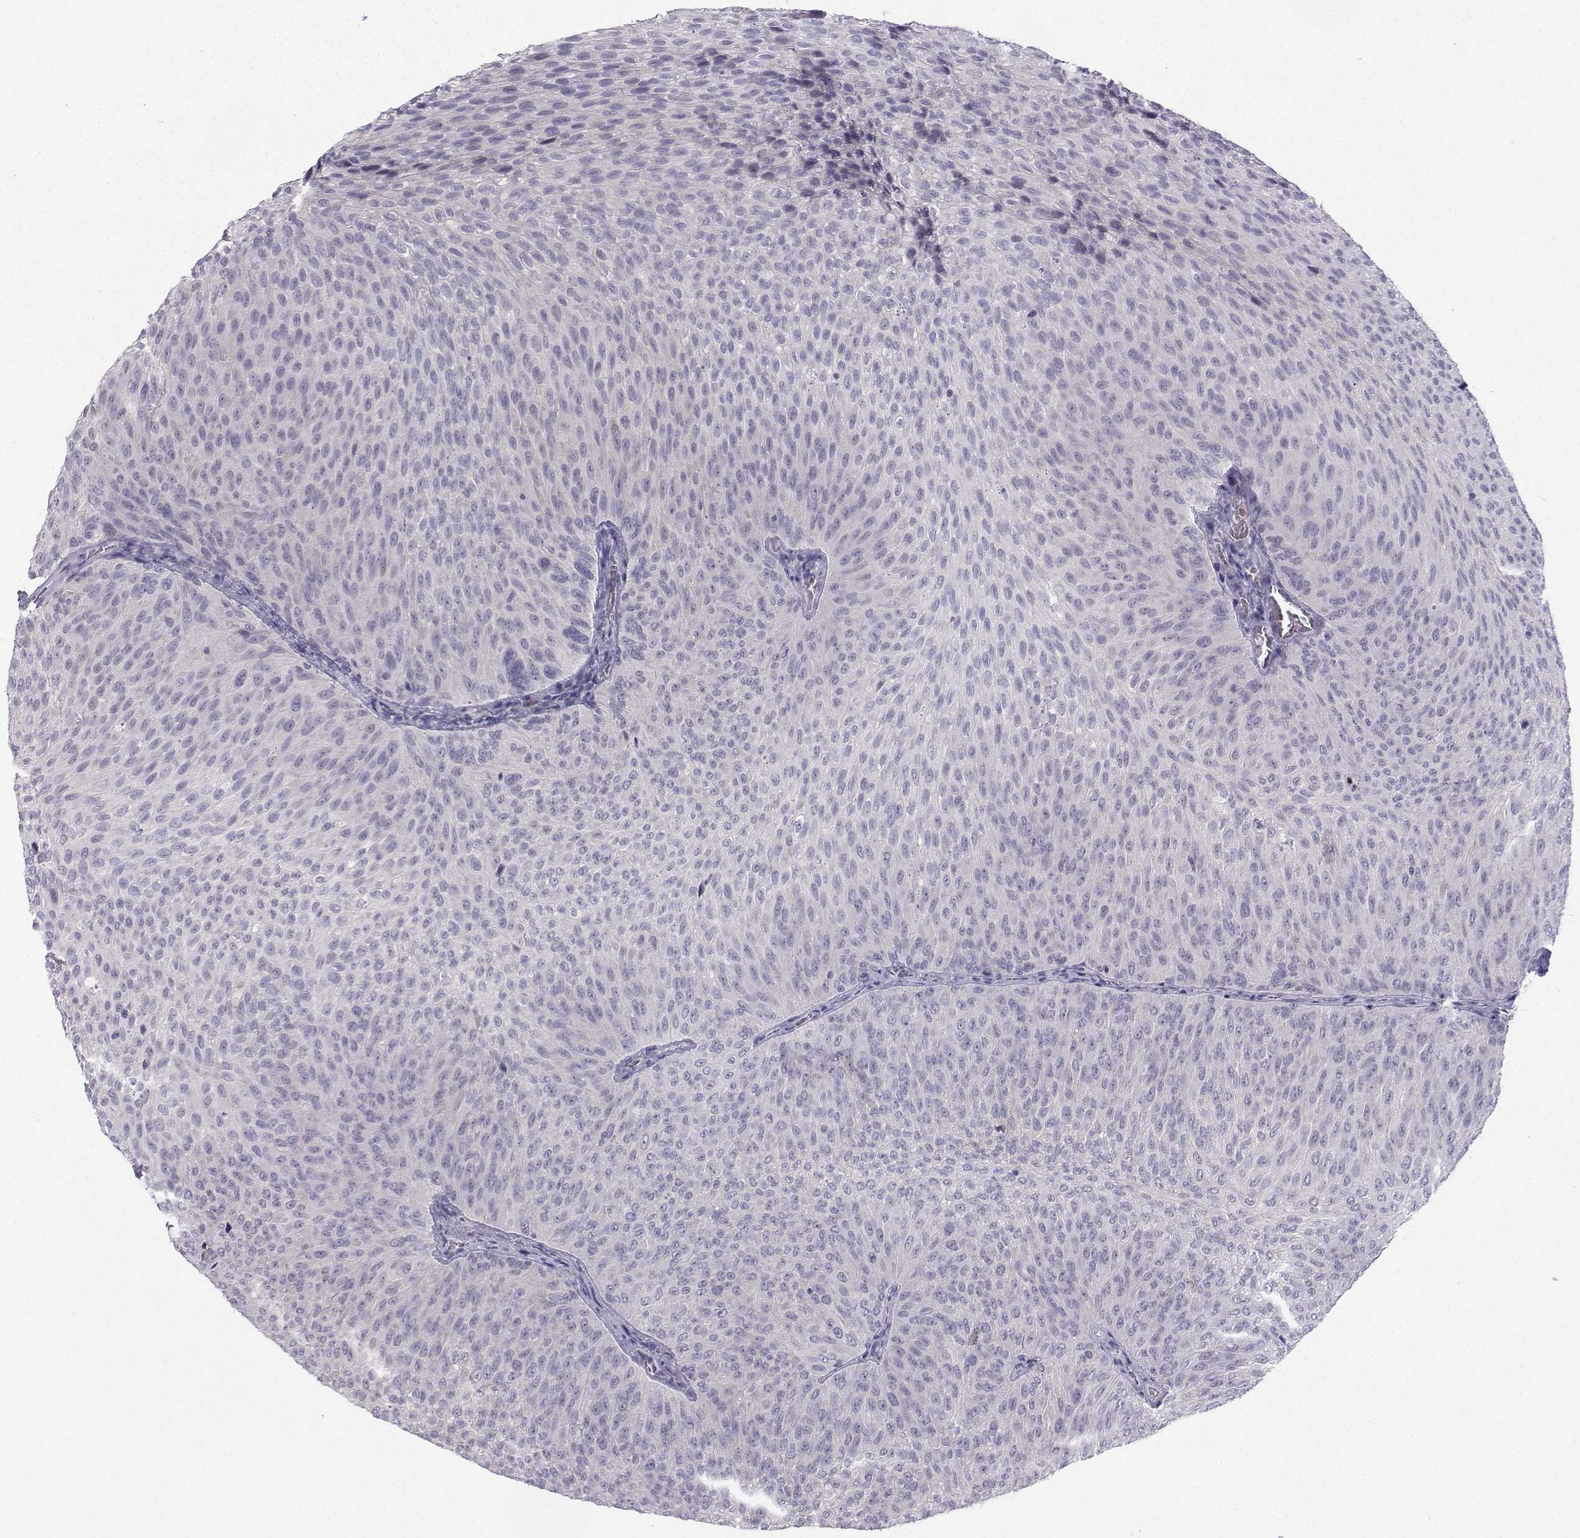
{"staining": {"intensity": "negative", "quantity": "none", "location": "none"}, "tissue": "urothelial cancer", "cell_type": "Tumor cells", "image_type": "cancer", "snomed": [{"axis": "morphology", "description": "Urothelial carcinoma, Low grade"}, {"axis": "topography", "description": "Urinary bladder"}], "caption": "Immunohistochemical staining of urothelial cancer shows no significant positivity in tumor cells.", "gene": "CALY", "patient": {"sex": "male", "age": 78}}